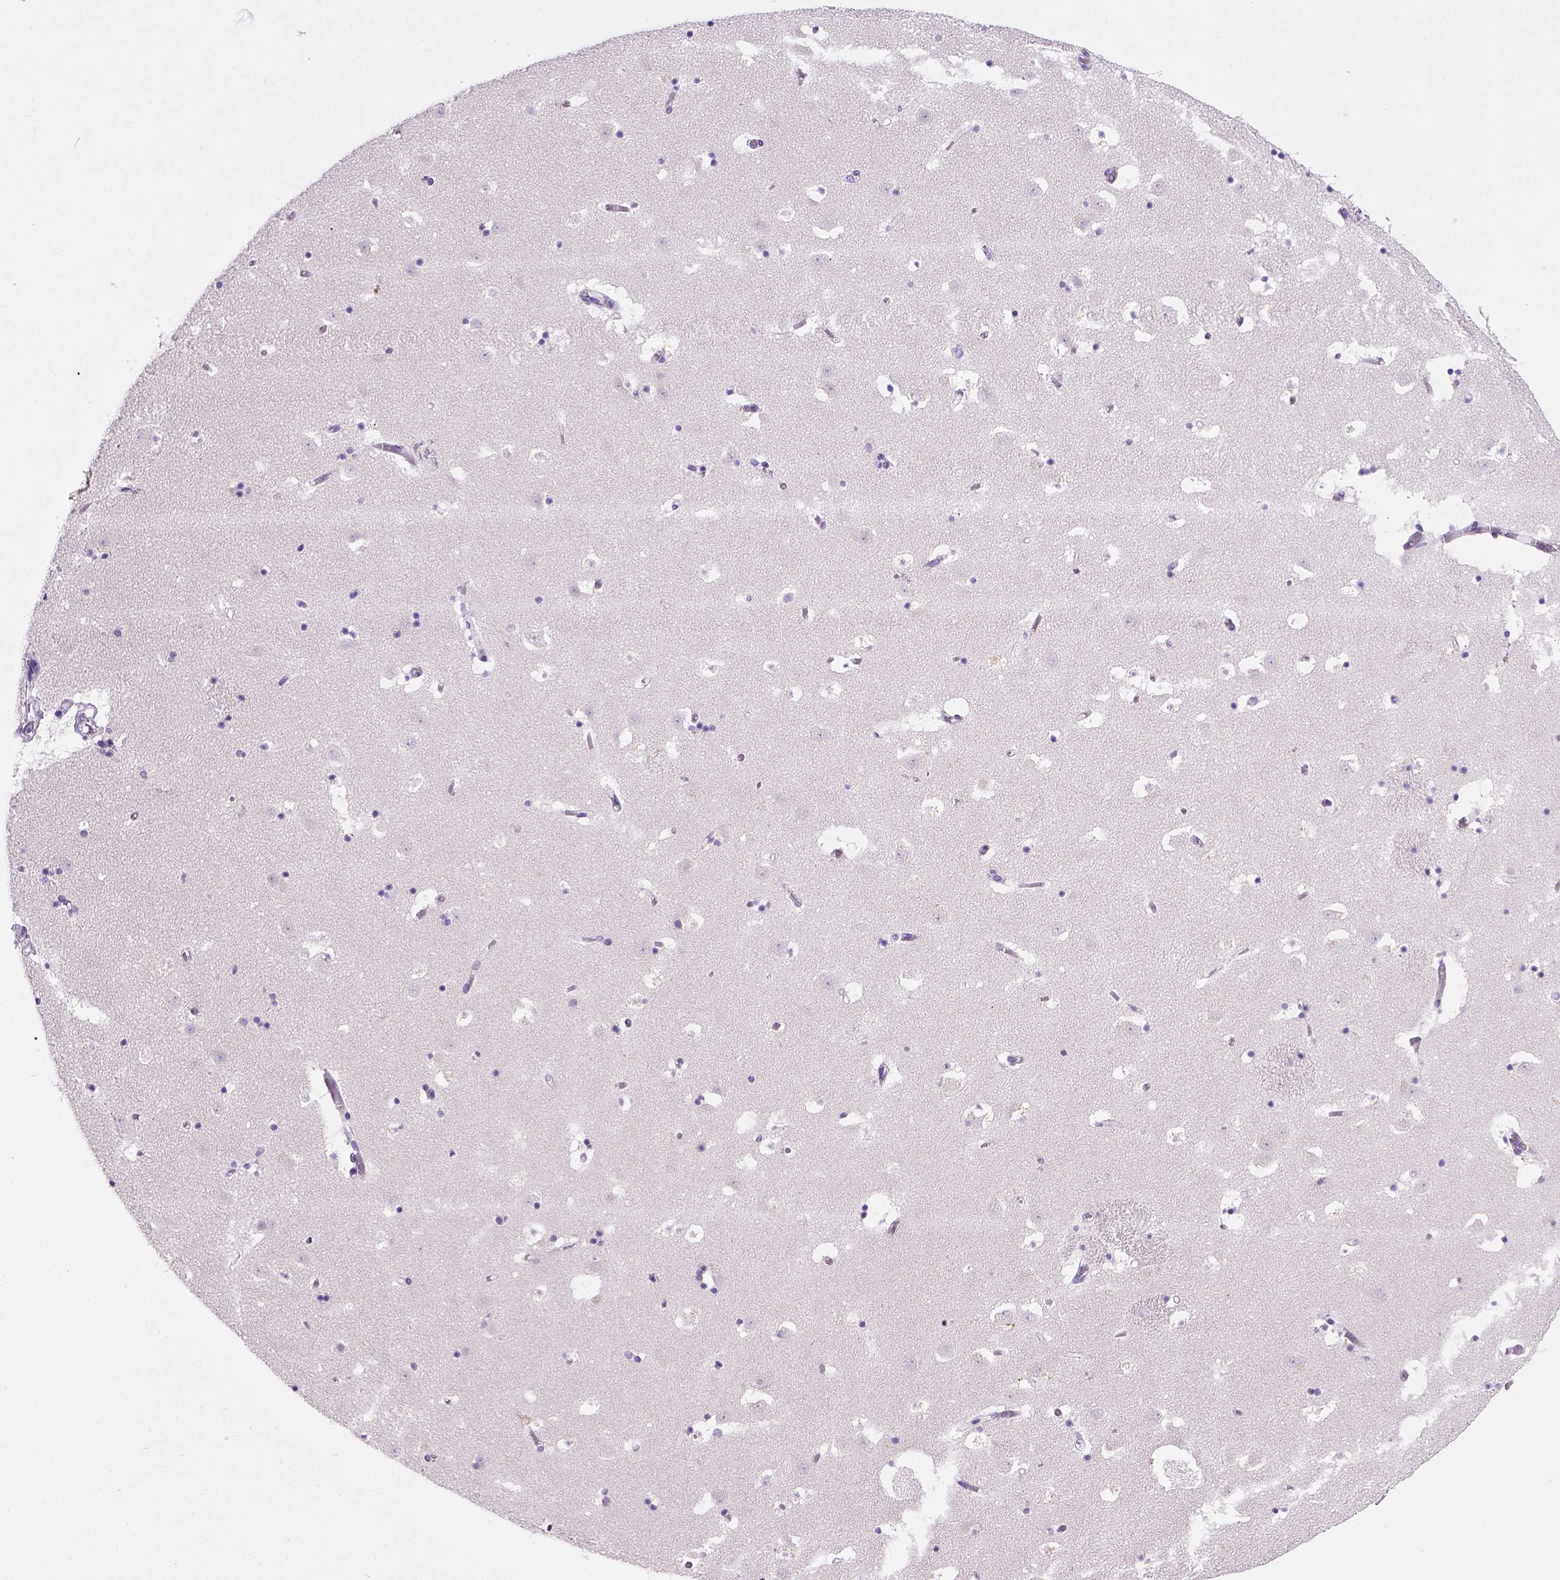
{"staining": {"intensity": "negative", "quantity": "none", "location": "none"}, "tissue": "caudate", "cell_type": "Glial cells", "image_type": "normal", "snomed": [{"axis": "morphology", "description": "Normal tissue, NOS"}, {"axis": "topography", "description": "Lateral ventricle wall"}], "caption": "Image shows no protein staining in glial cells of normal caudate.", "gene": "CDH1", "patient": {"sex": "female", "age": 42}}